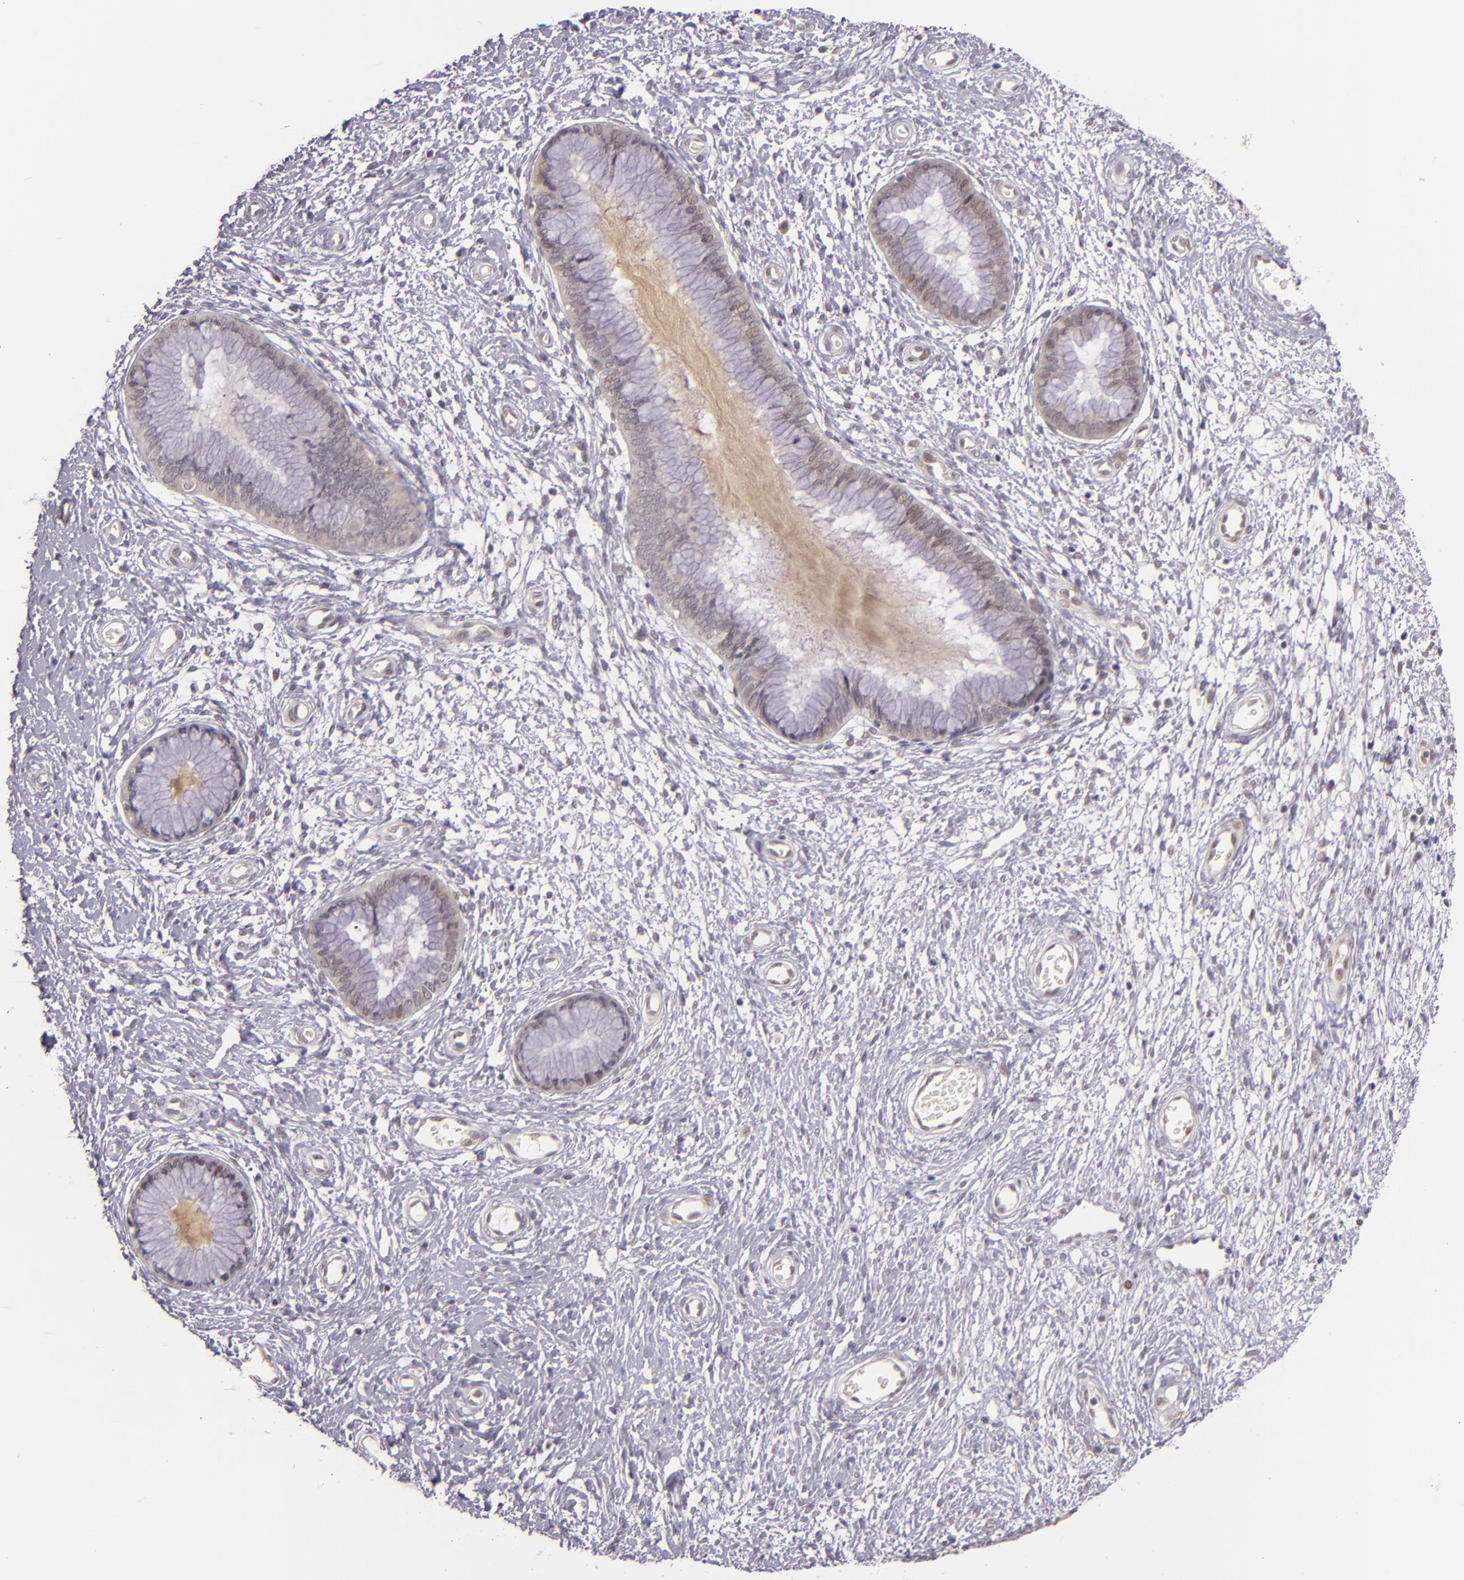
{"staining": {"intensity": "weak", "quantity": "25%-75%", "location": "cytoplasmic/membranous"}, "tissue": "cervix", "cell_type": "Glandular cells", "image_type": "normal", "snomed": [{"axis": "morphology", "description": "Normal tissue, NOS"}, {"axis": "topography", "description": "Cervix"}], "caption": "This is a histology image of immunohistochemistry staining of normal cervix, which shows weak expression in the cytoplasmic/membranous of glandular cells.", "gene": "CSE1L", "patient": {"sex": "female", "age": 55}}